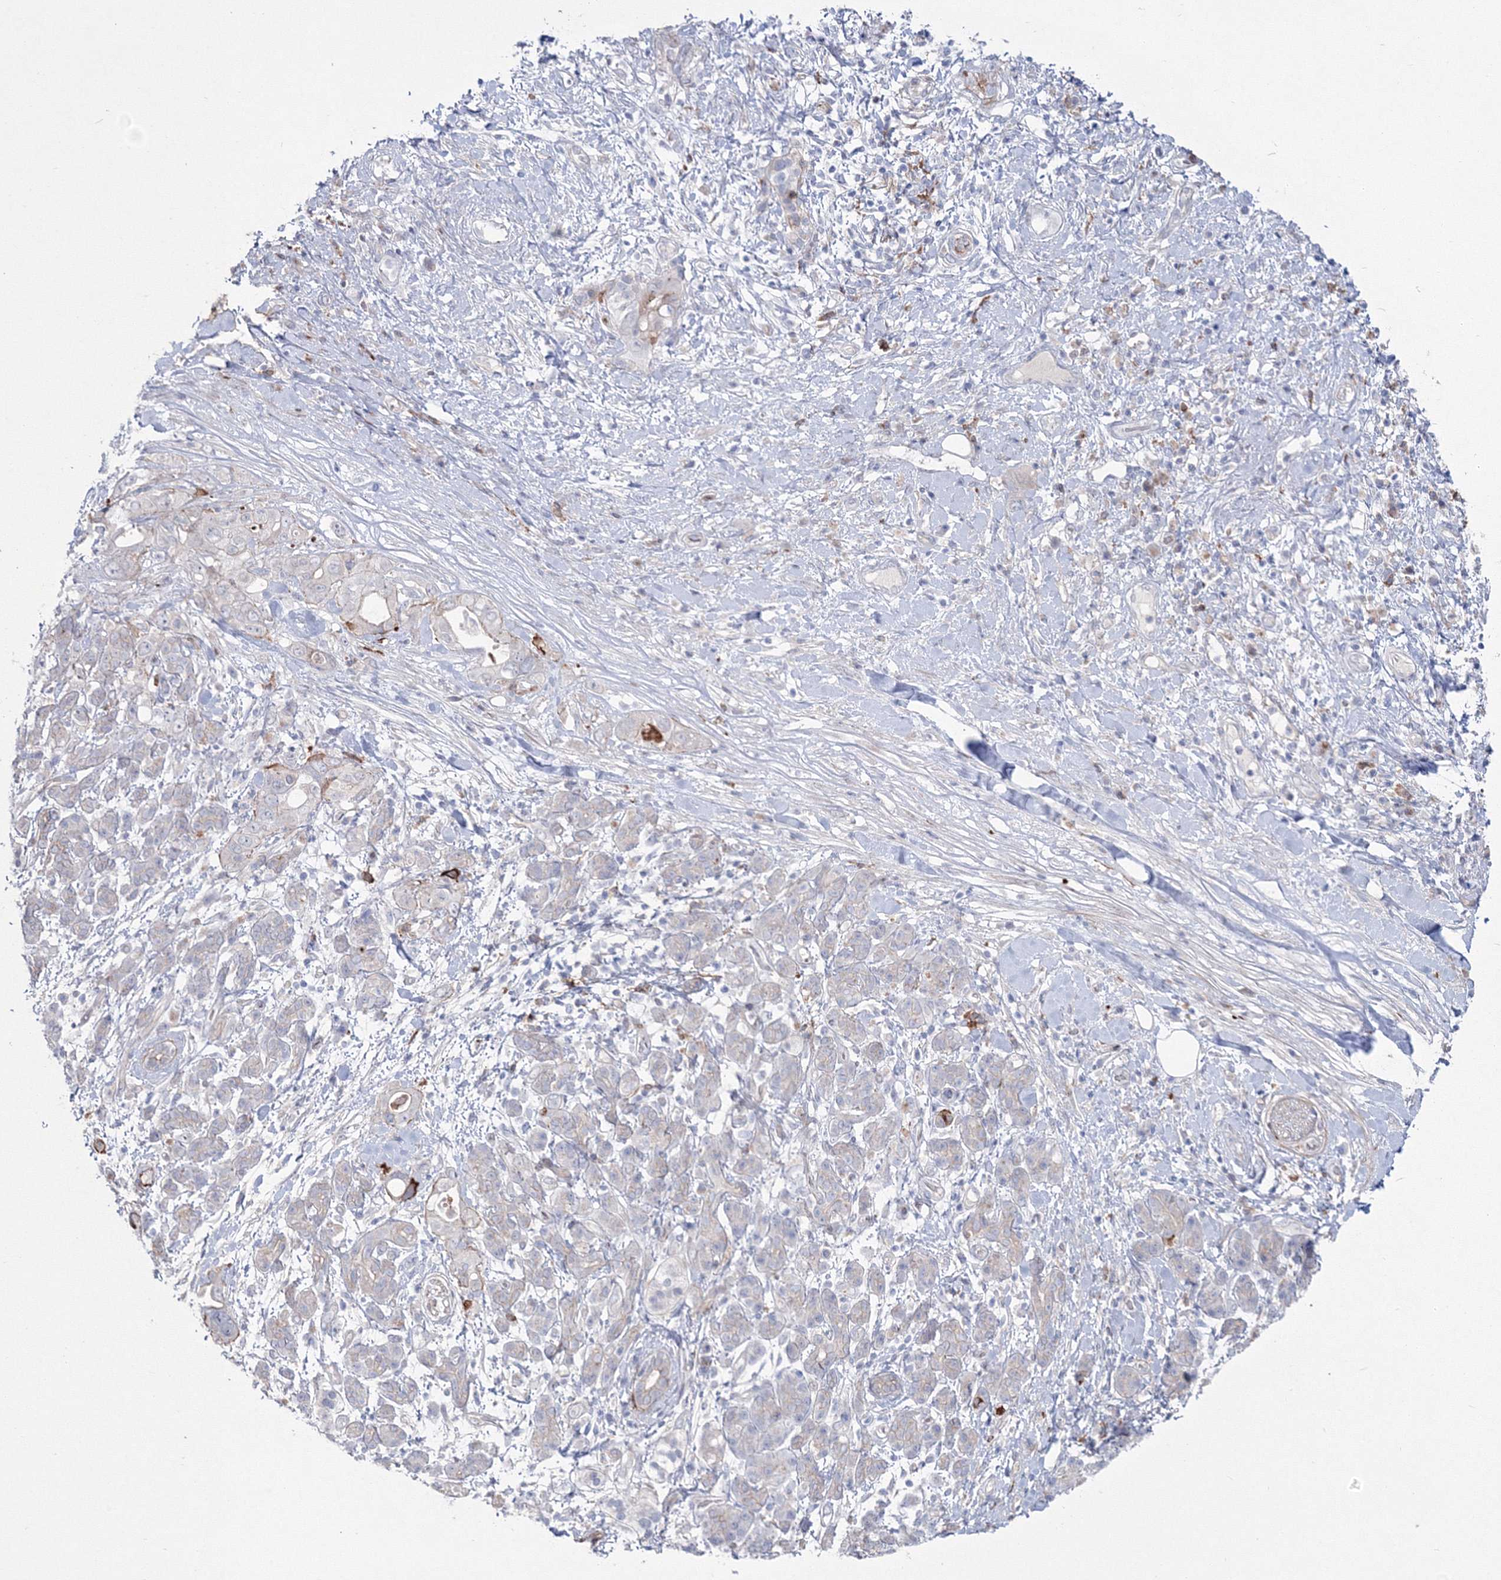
{"staining": {"intensity": "negative", "quantity": "none", "location": "none"}, "tissue": "pancreatic cancer", "cell_type": "Tumor cells", "image_type": "cancer", "snomed": [{"axis": "morphology", "description": "Adenocarcinoma, NOS"}, {"axis": "topography", "description": "Pancreas"}], "caption": "DAB (3,3'-diaminobenzidine) immunohistochemical staining of pancreatic cancer (adenocarcinoma) exhibits no significant expression in tumor cells.", "gene": "HYAL2", "patient": {"sex": "female", "age": 56}}